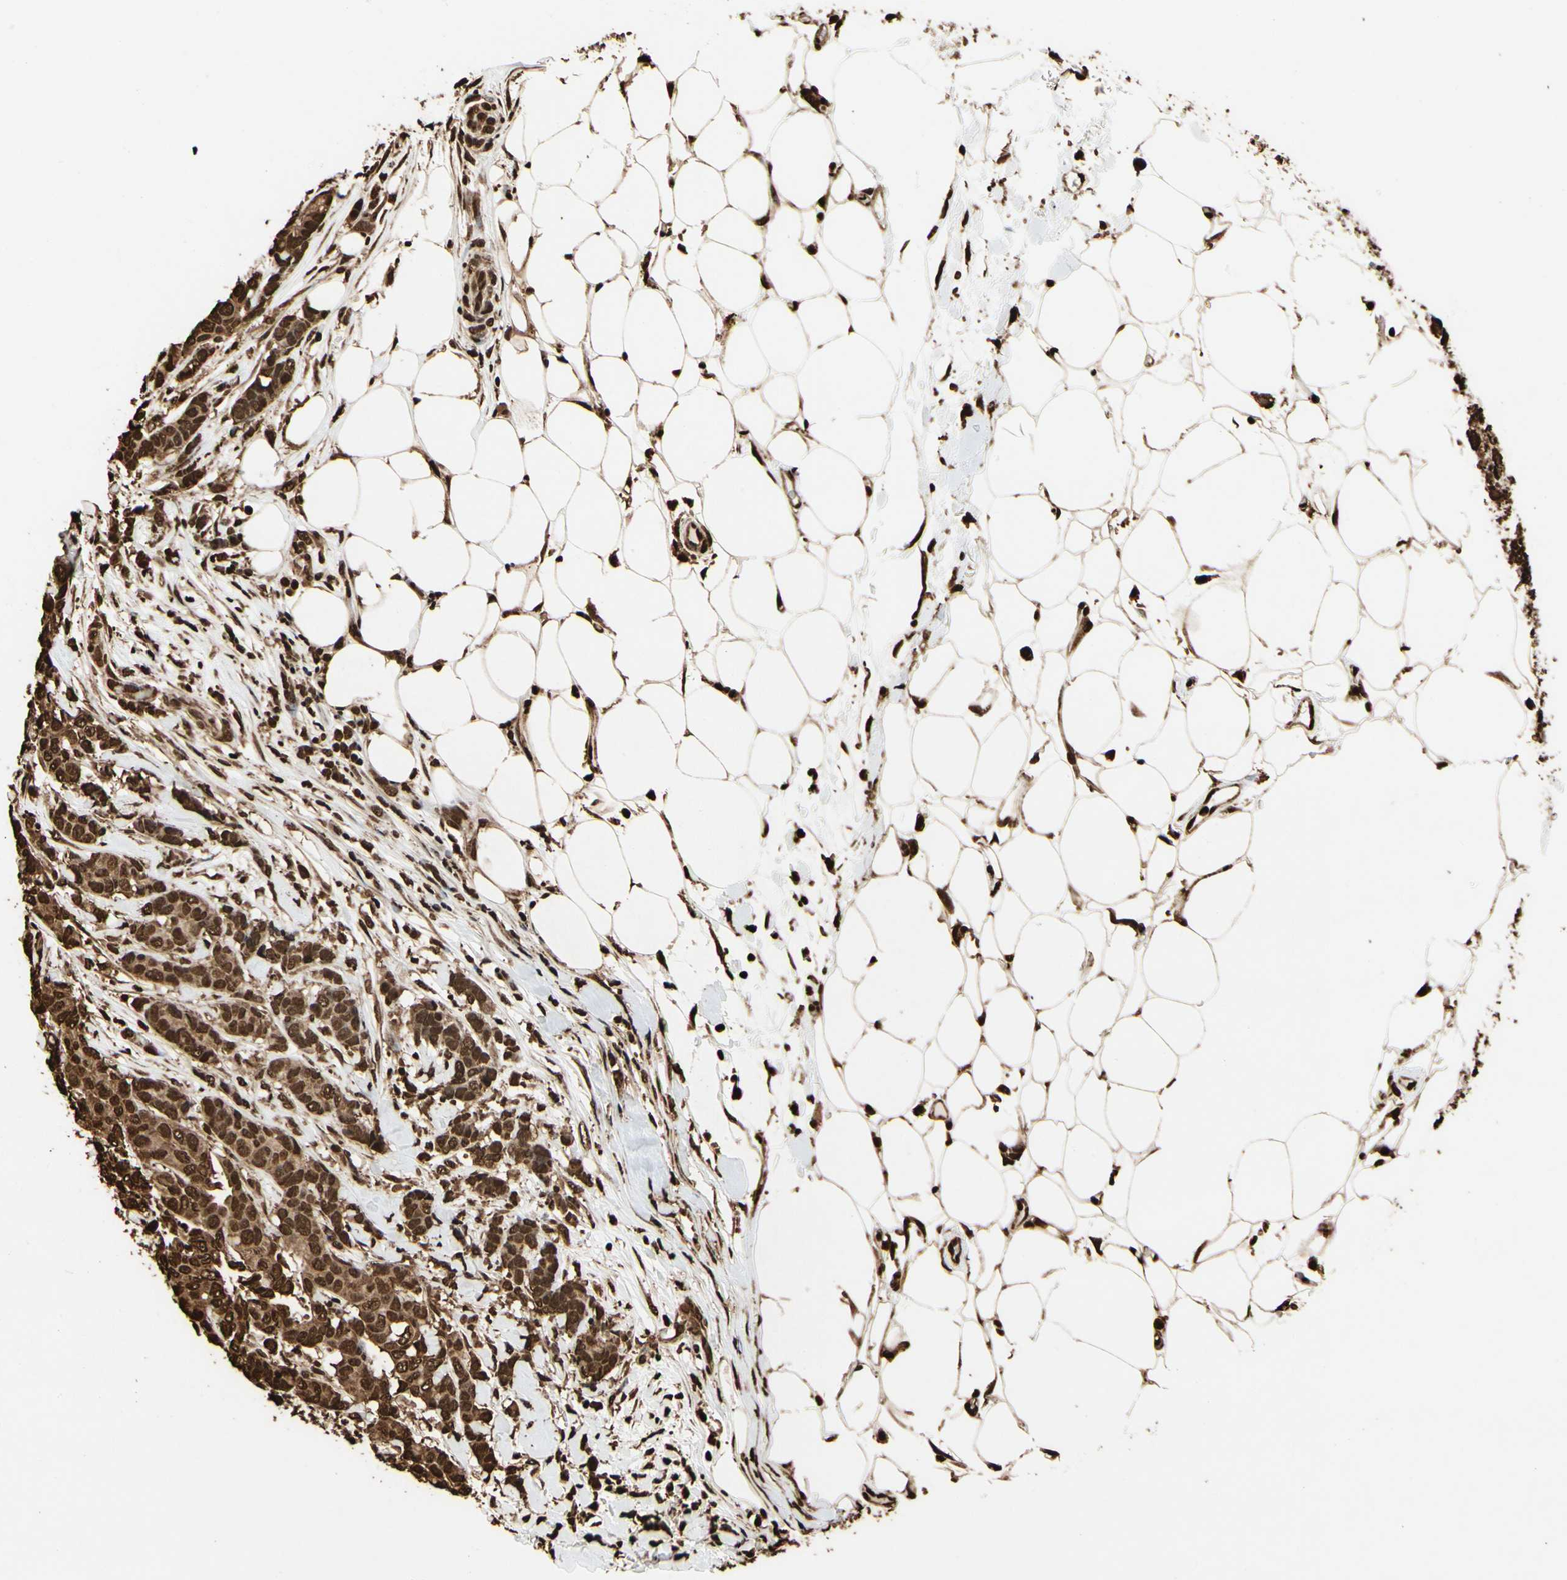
{"staining": {"intensity": "strong", "quantity": ">75%", "location": "cytoplasmic/membranous,nuclear"}, "tissue": "breast cancer", "cell_type": "Tumor cells", "image_type": "cancer", "snomed": [{"axis": "morphology", "description": "Duct carcinoma"}, {"axis": "topography", "description": "Breast"}], "caption": "Brown immunohistochemical staining in human breast cancer reveals strong cytoplasmic/membranous and nuclear positivity in approximately >75% of tumor cells.", "gene": "HNRNPK", "patient": {"sex": "female", "age": 87}}